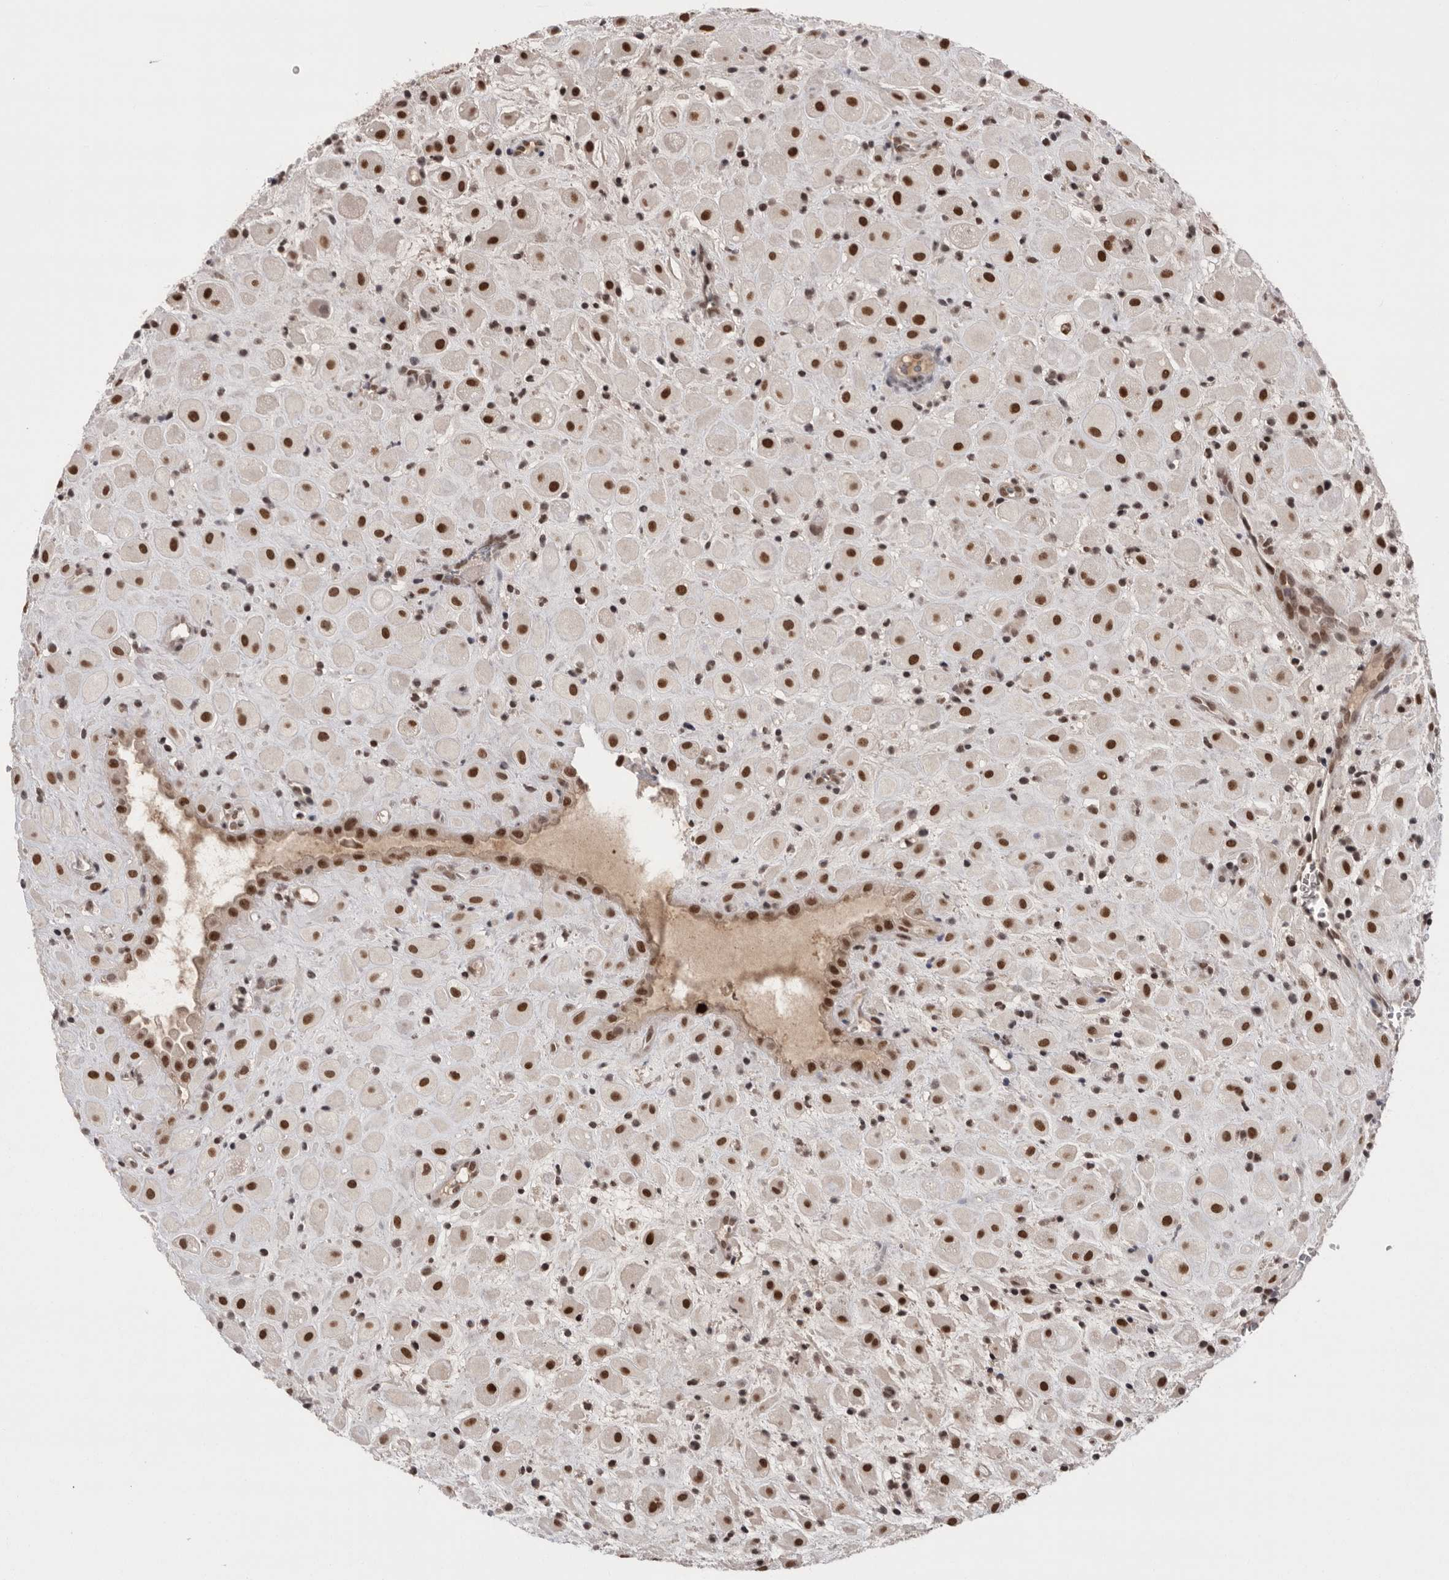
{"staining": {"intensity": "strong", "quantity": ">75%", "location": "nuclear"}, "tissue": "placenta", "cell_type": "Decidual cells", "image_type": "normal", "snomed": [{"axis": "morphology", "description": "Normal tissue, NOS"}, {"axis": "topography", "description": "Placenta"}], "caption": "This is a photomicrograph of immunohistochemistry staining of benign placenta, which shows strong positivity in the nuclear of decidual cells.", "gene": "POU5F1", "patient": {"sex": "female", "age": 35}}